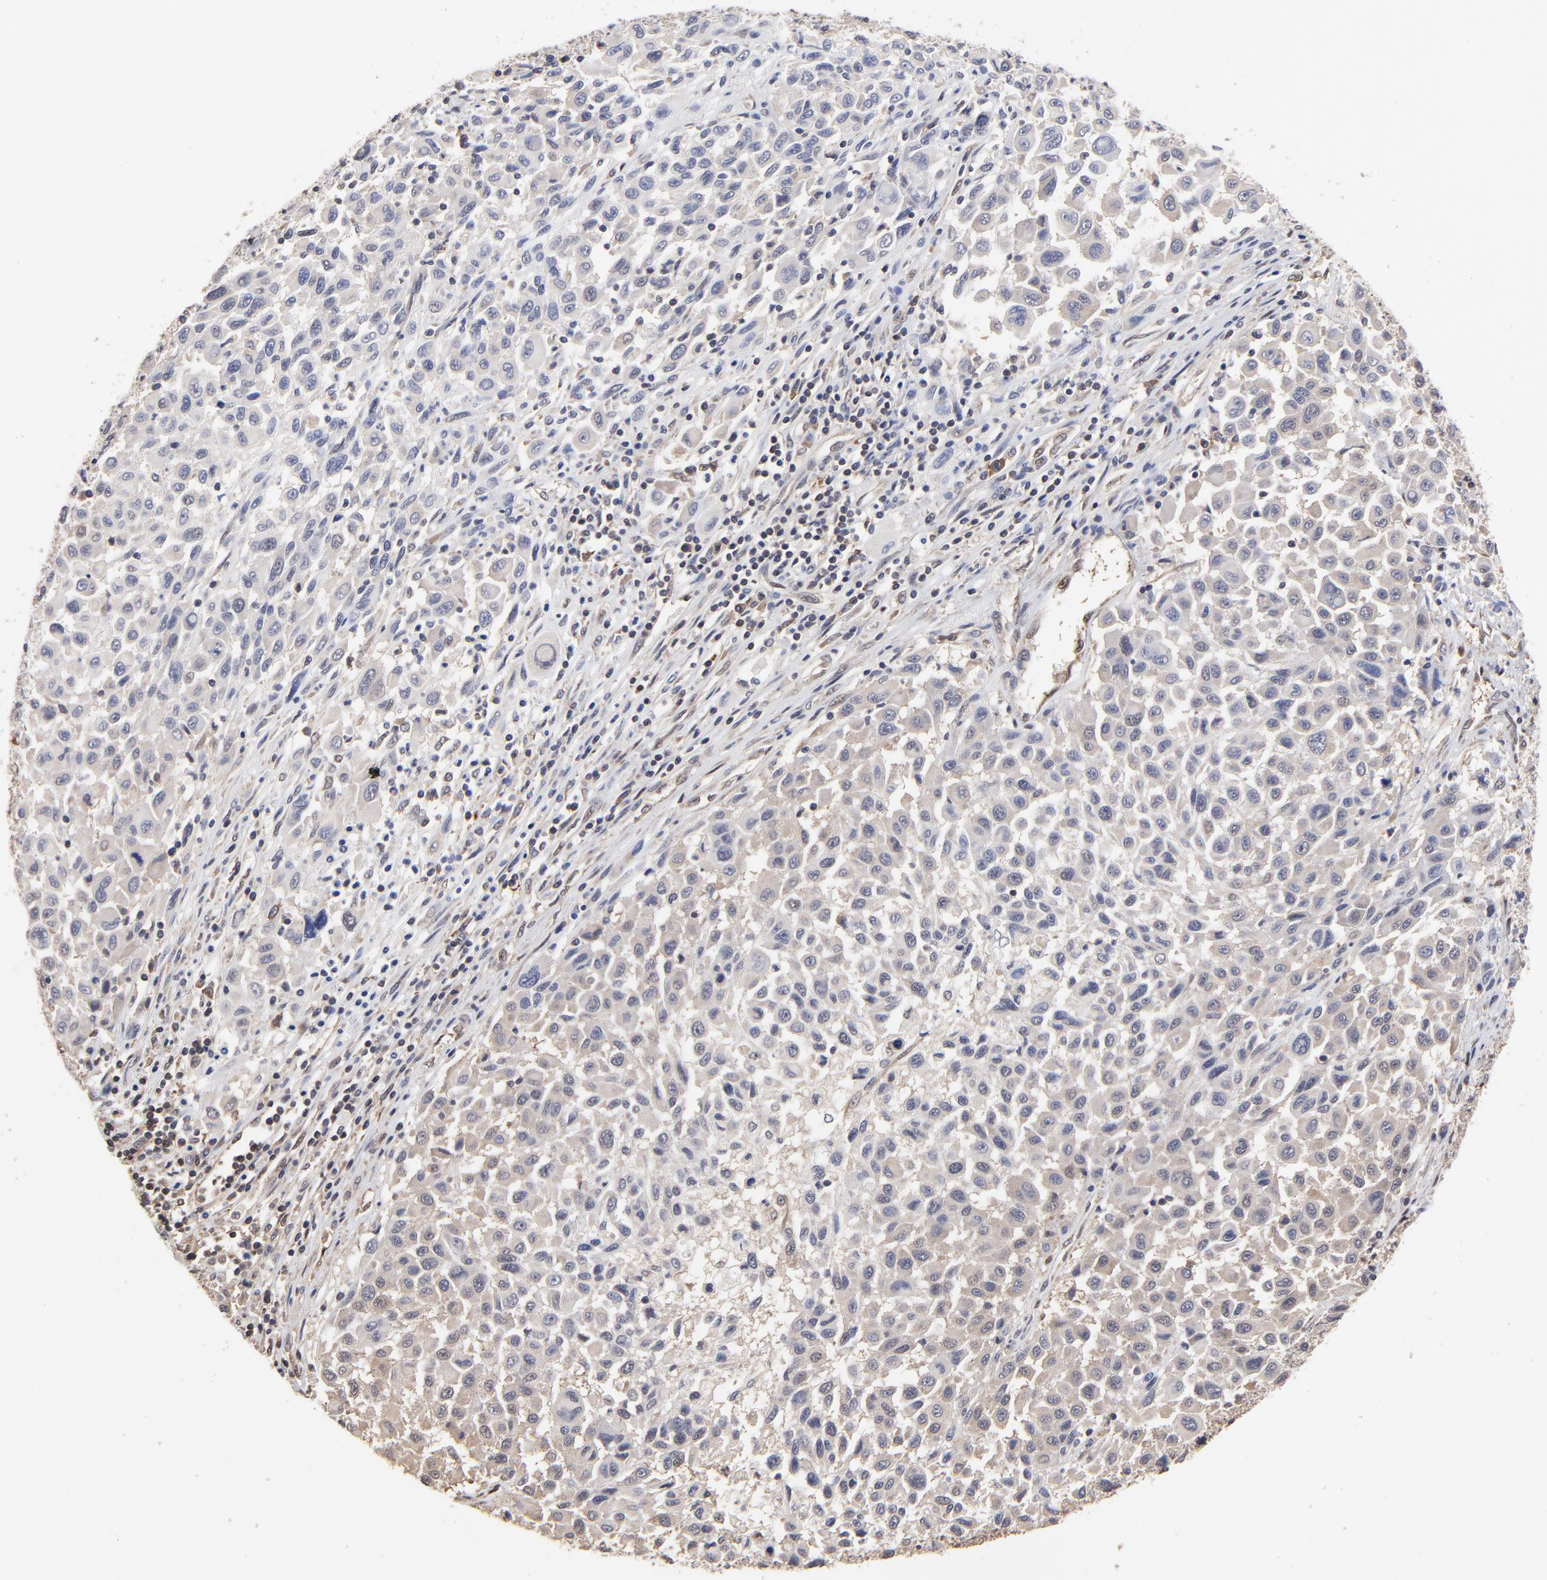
{"staining": {"intensity": "weak", "quantity": "25%-75%", "location": "cytoplasmic/membranous"}, "tissue": "melanoma", "cell_type": "Tumor cells", "image_type": "cancer", "snomed": [{"axis": "morphology", "description": "Malignant melanoma, Metastatic site"}, {"axis": "topography", "description": "Lymph node"}], "caption": "Immunohistochemical staining of melanoma demonstrates low levels of weak cytoplasmic/membranous staining in about 25%-75% of tumor cells.", "gene": "CCT2", "patient": {"sex": "male", "age": 61}}